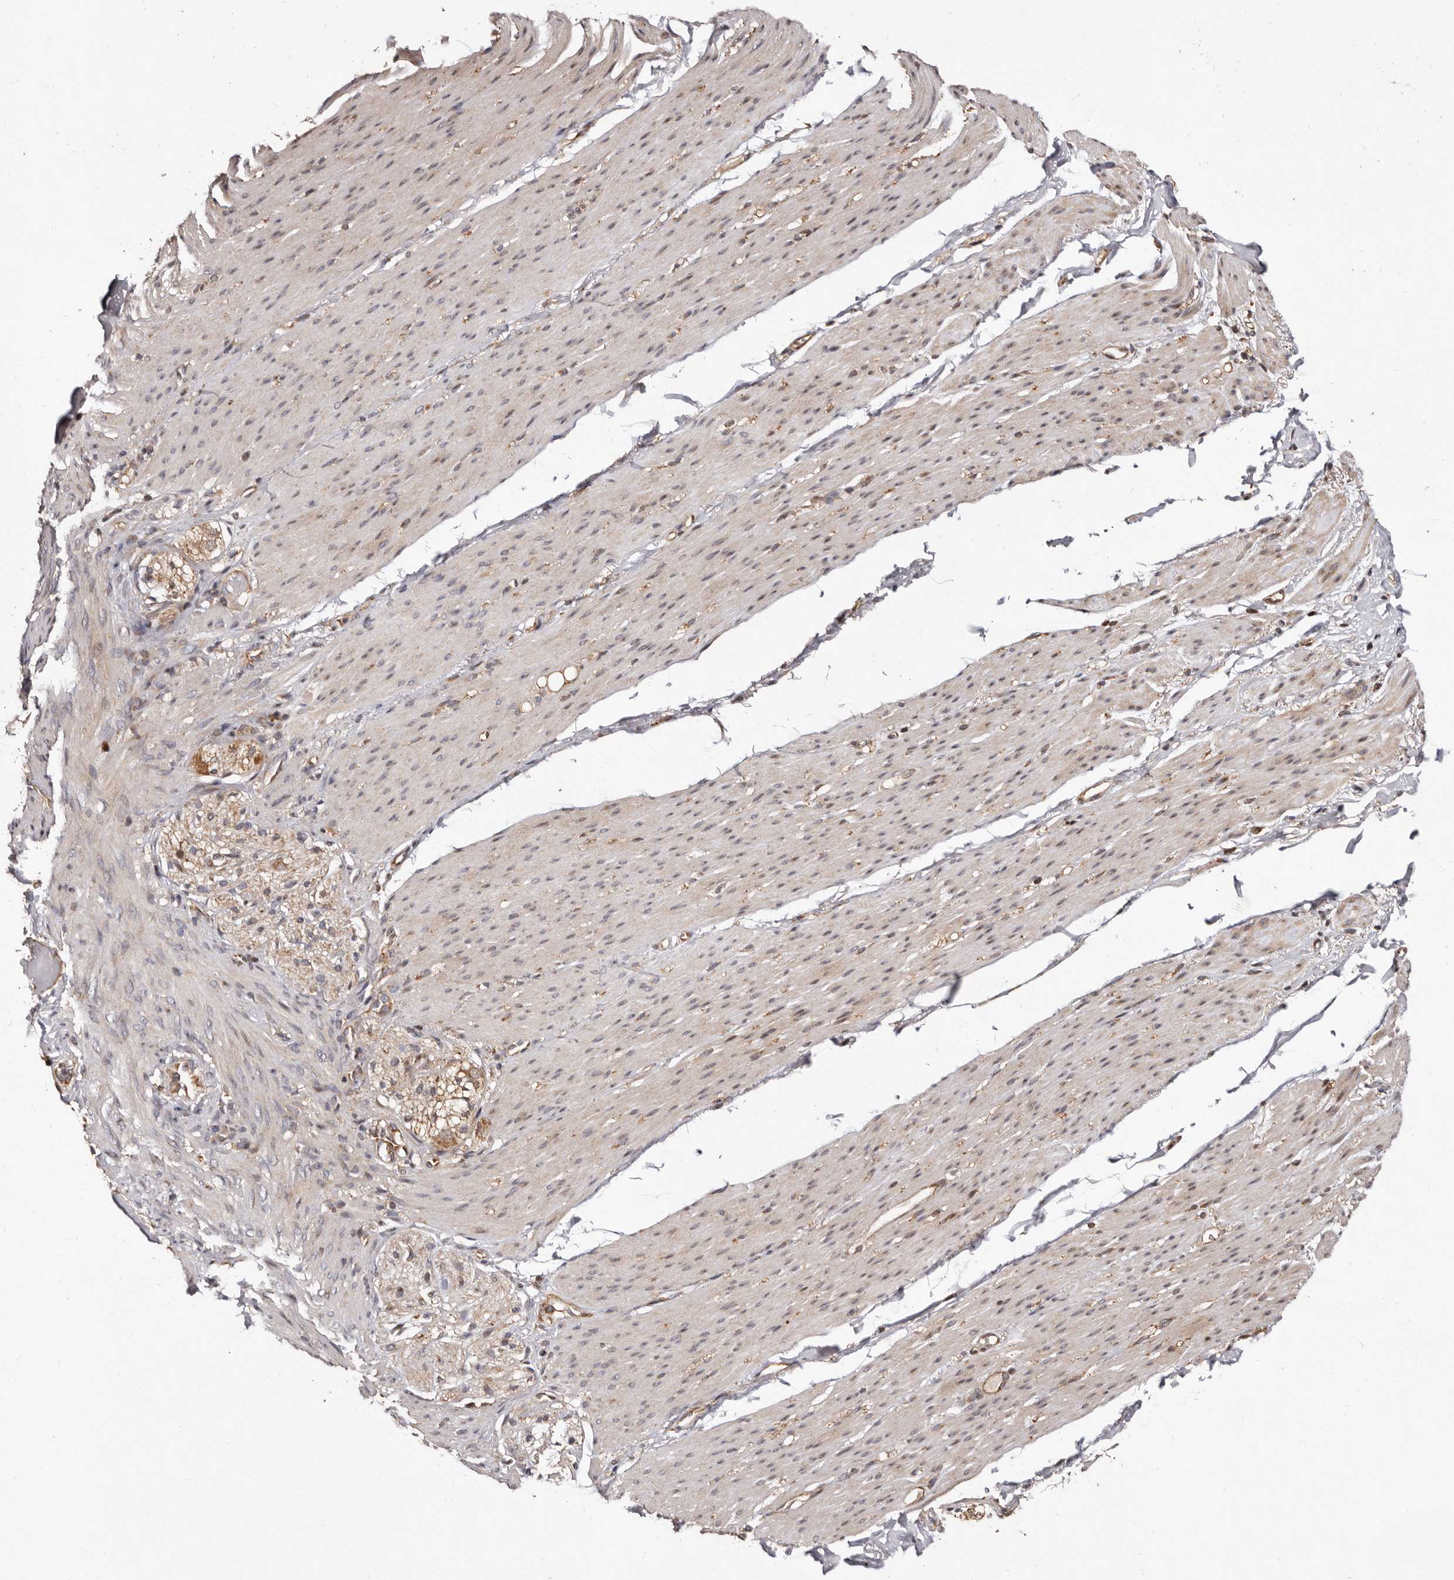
{"staining": {"intensity": "weak", "quantity": "25%-75%", "location": "cytoplasmic/membranous"}, "tissue": "smooth muscle", "cell_type": "Smooth muscle cells", "image_type": "normal", "snomed": [{"axis": "morphology", "description": "Normal tissue, NOS"}, {"axis": "topography", "description": "Colon"}, {"axis": "topography", "description": "Peripheral nerve tissue"}], "caption": "Immunohistochemistry of unremarkable smooth muscle exhibits low levels of weak cytoplasmic/membranous positivity in about 25%-75% of smooth muscle cells. Nuclei are stained in blue.", "gene": "WEE2", "patient": {"sex": "female", "age": 61}}